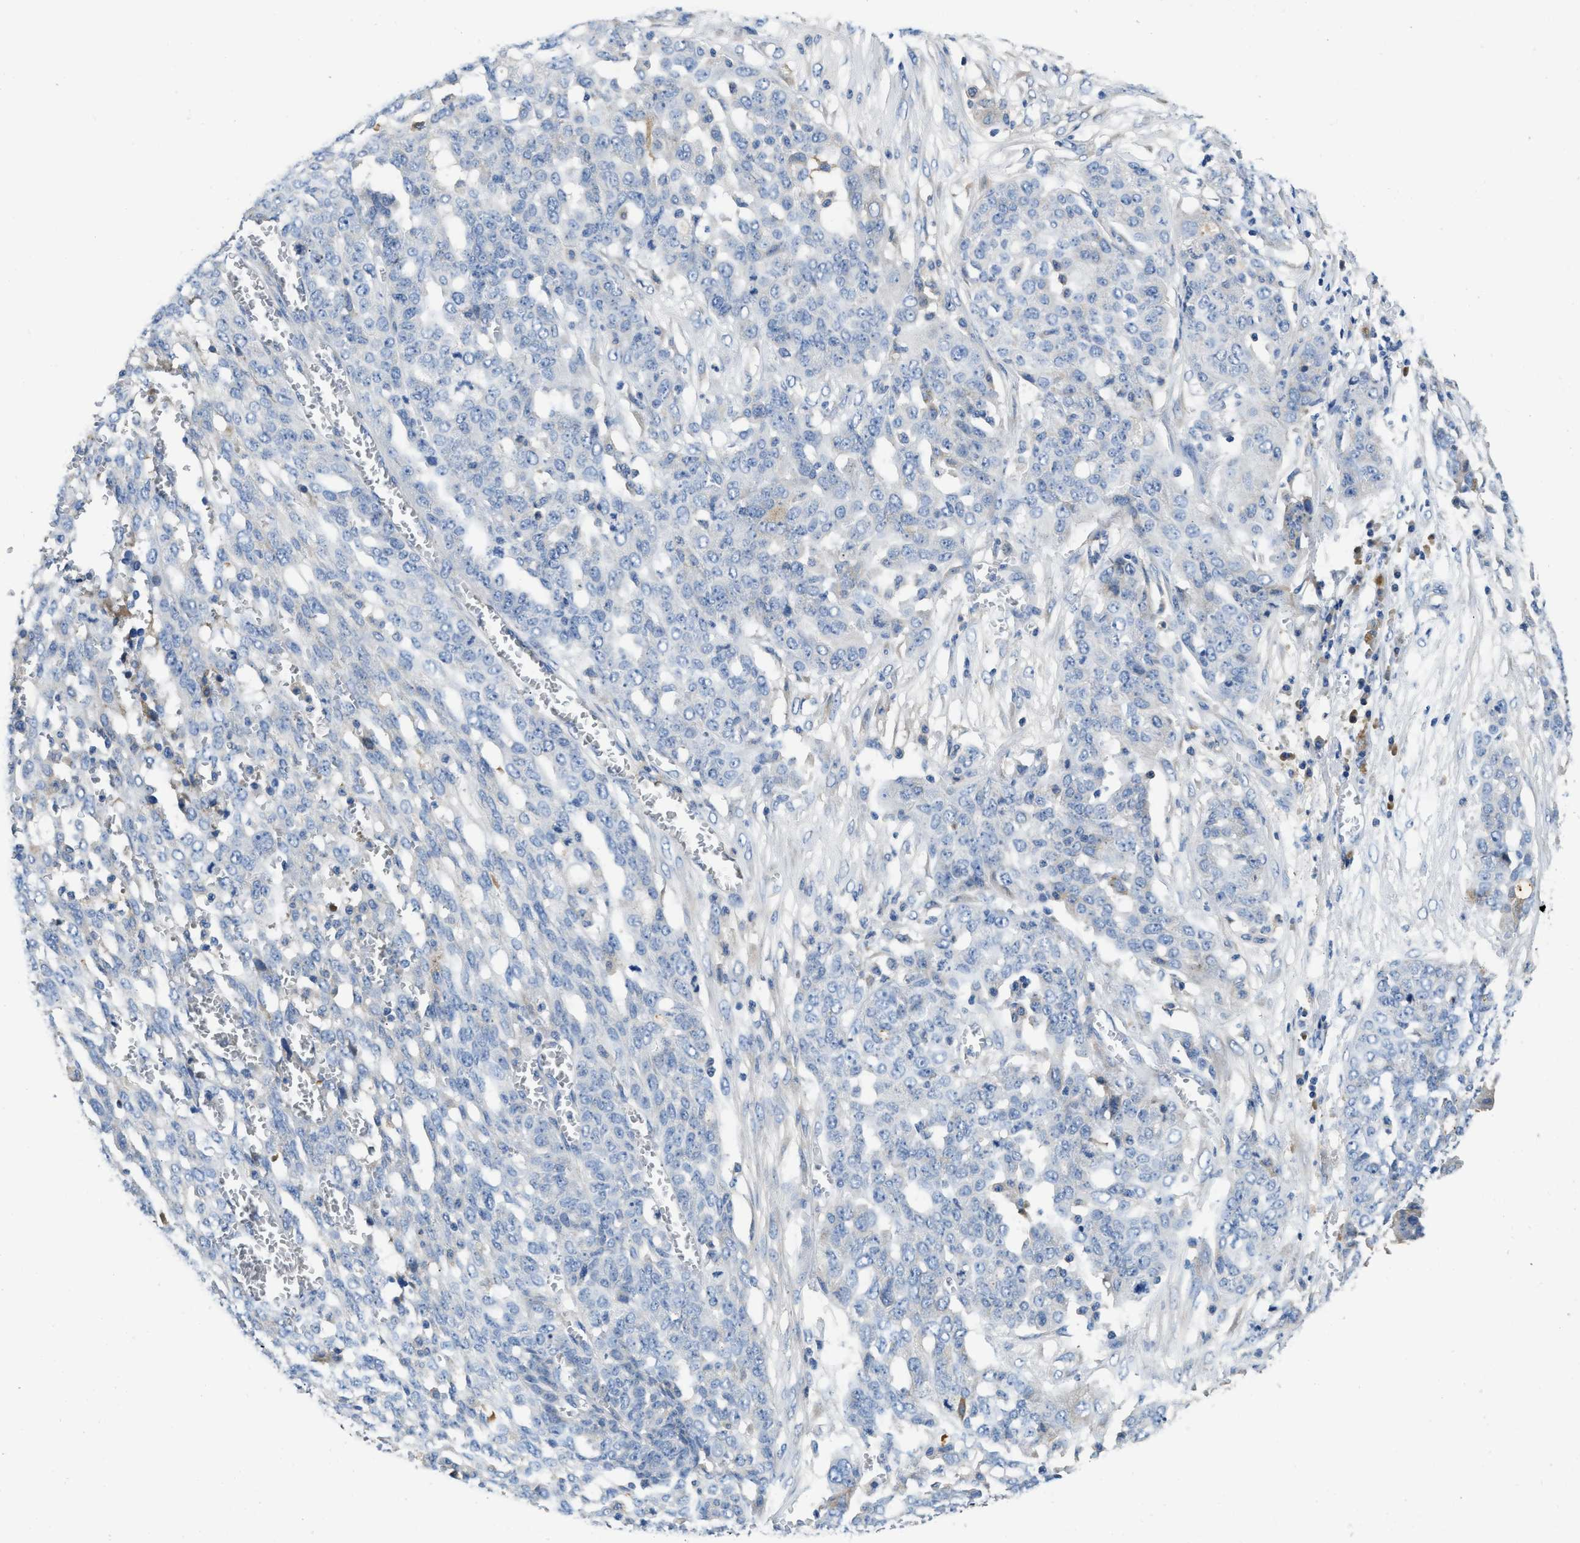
{"staining": {"intensity": "negative", "quantity": "none", "location": "none"}, "tissue": "ovarian cancer", "cell_type": "Tumor cells", "image_type": "cancer", "snomed": [{"axis": "morphology", "description": "Cystadenocarcinoma, serous, NOS"}, {"axis": "topography", "description": "Soft tissue"}, {"axis": "topography", "description": "Ovary"}], "caption": "Histopathology image shows no protein positivity in tumor cells of ovarian cancer tissue.", "gene": "C1S", "patient": {"sex": "female", "age": 57}}